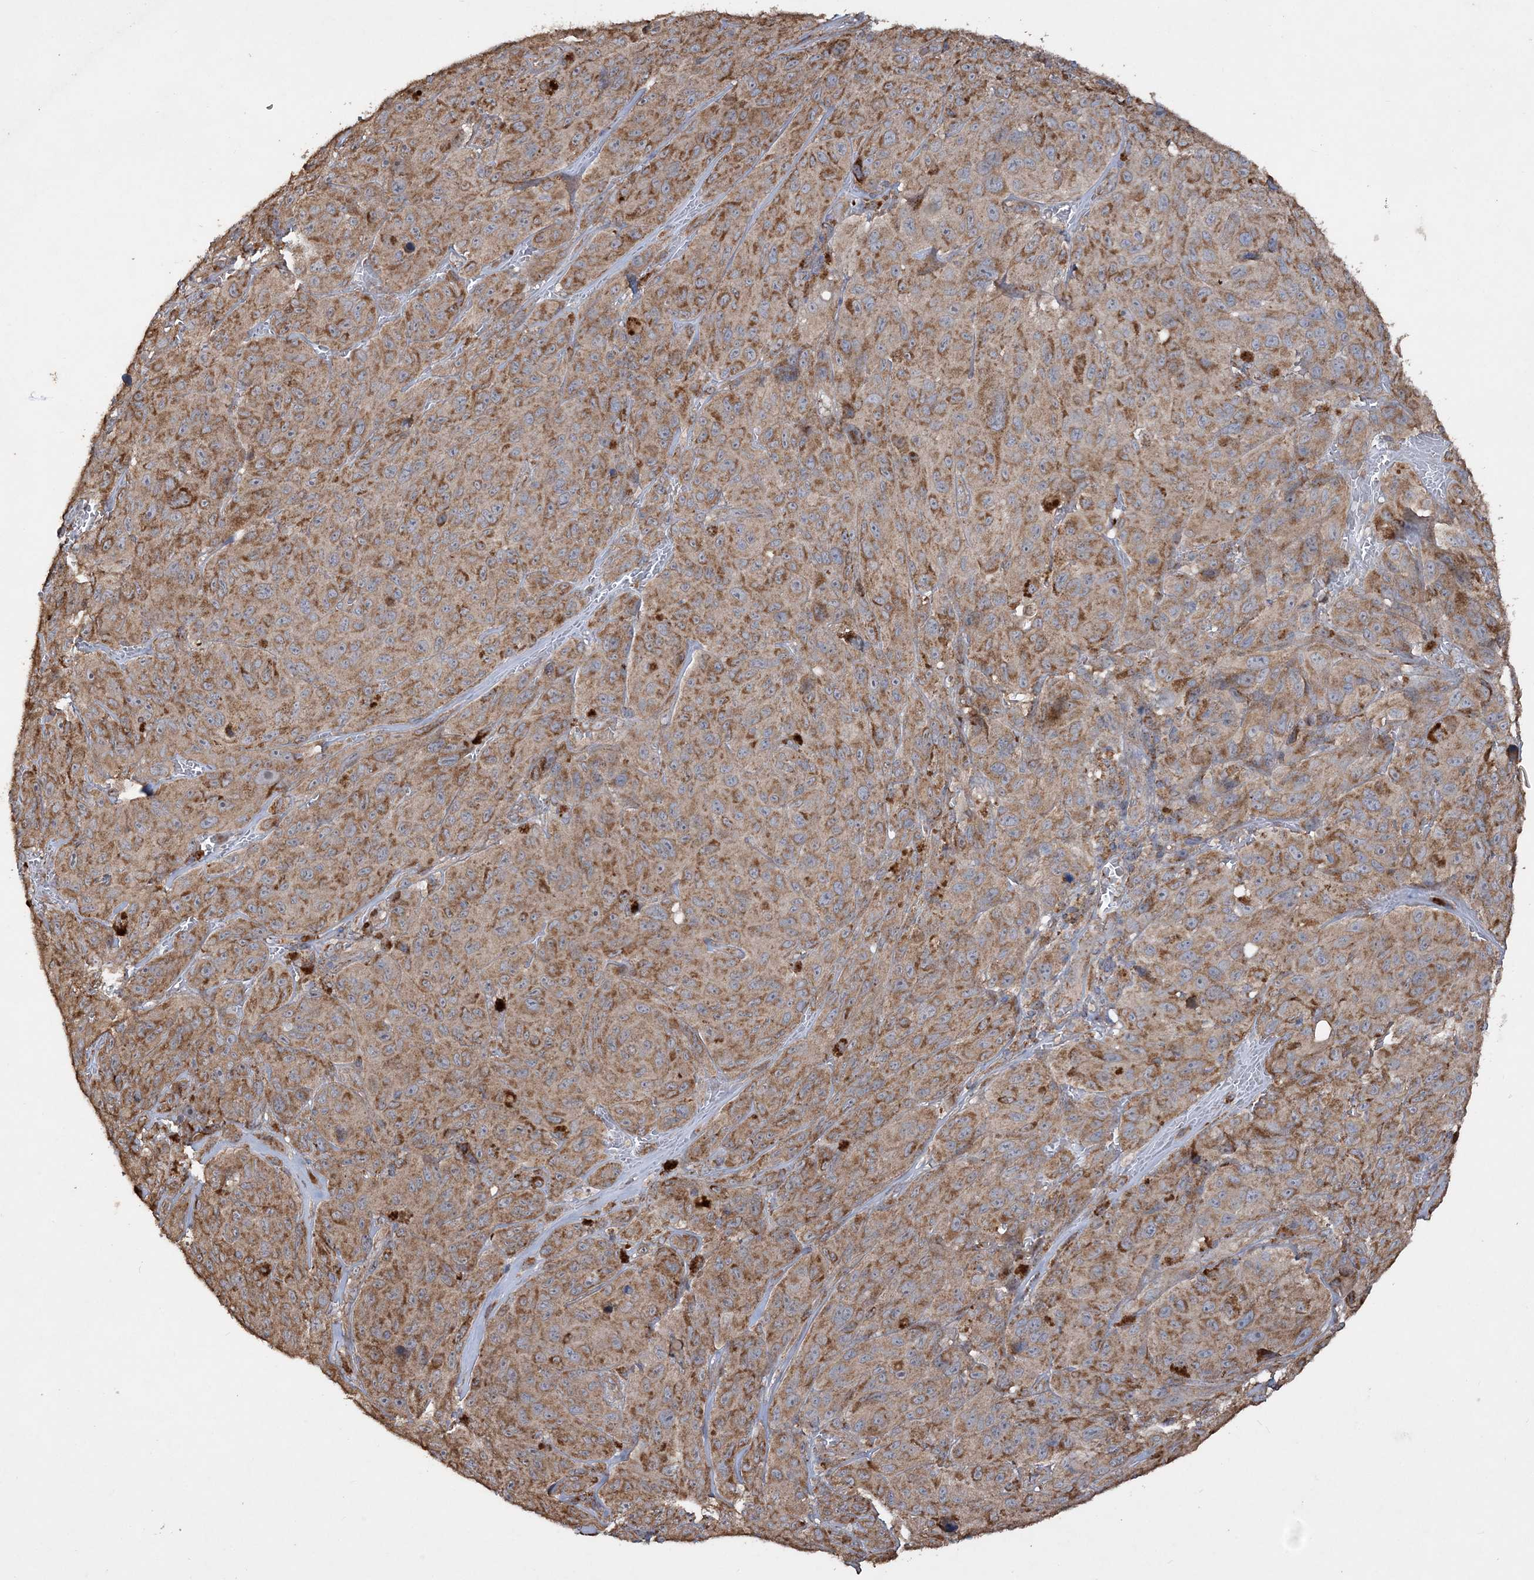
{"staining": {"intensity": "moderate", "quantity": ">75%", "location": "cytoplasmic/membranous"}, "tissue": "melanoma", "cell_type": "Tumor cells", "image_type": "cancer", "snomed": [{"axis": "morphology", "description": "Malignant melanoma, NOS"}, {"axis": "topography", "description": "Skin"}], "caption": "High-power microscopy captured an immunohistochemistry image of melanoma, revealing moderate cytoplasmic/membranous expression in approximately >75% of tumor cells.", "gene": "POC5", "patient": {"sex": "male", "age": 66}}